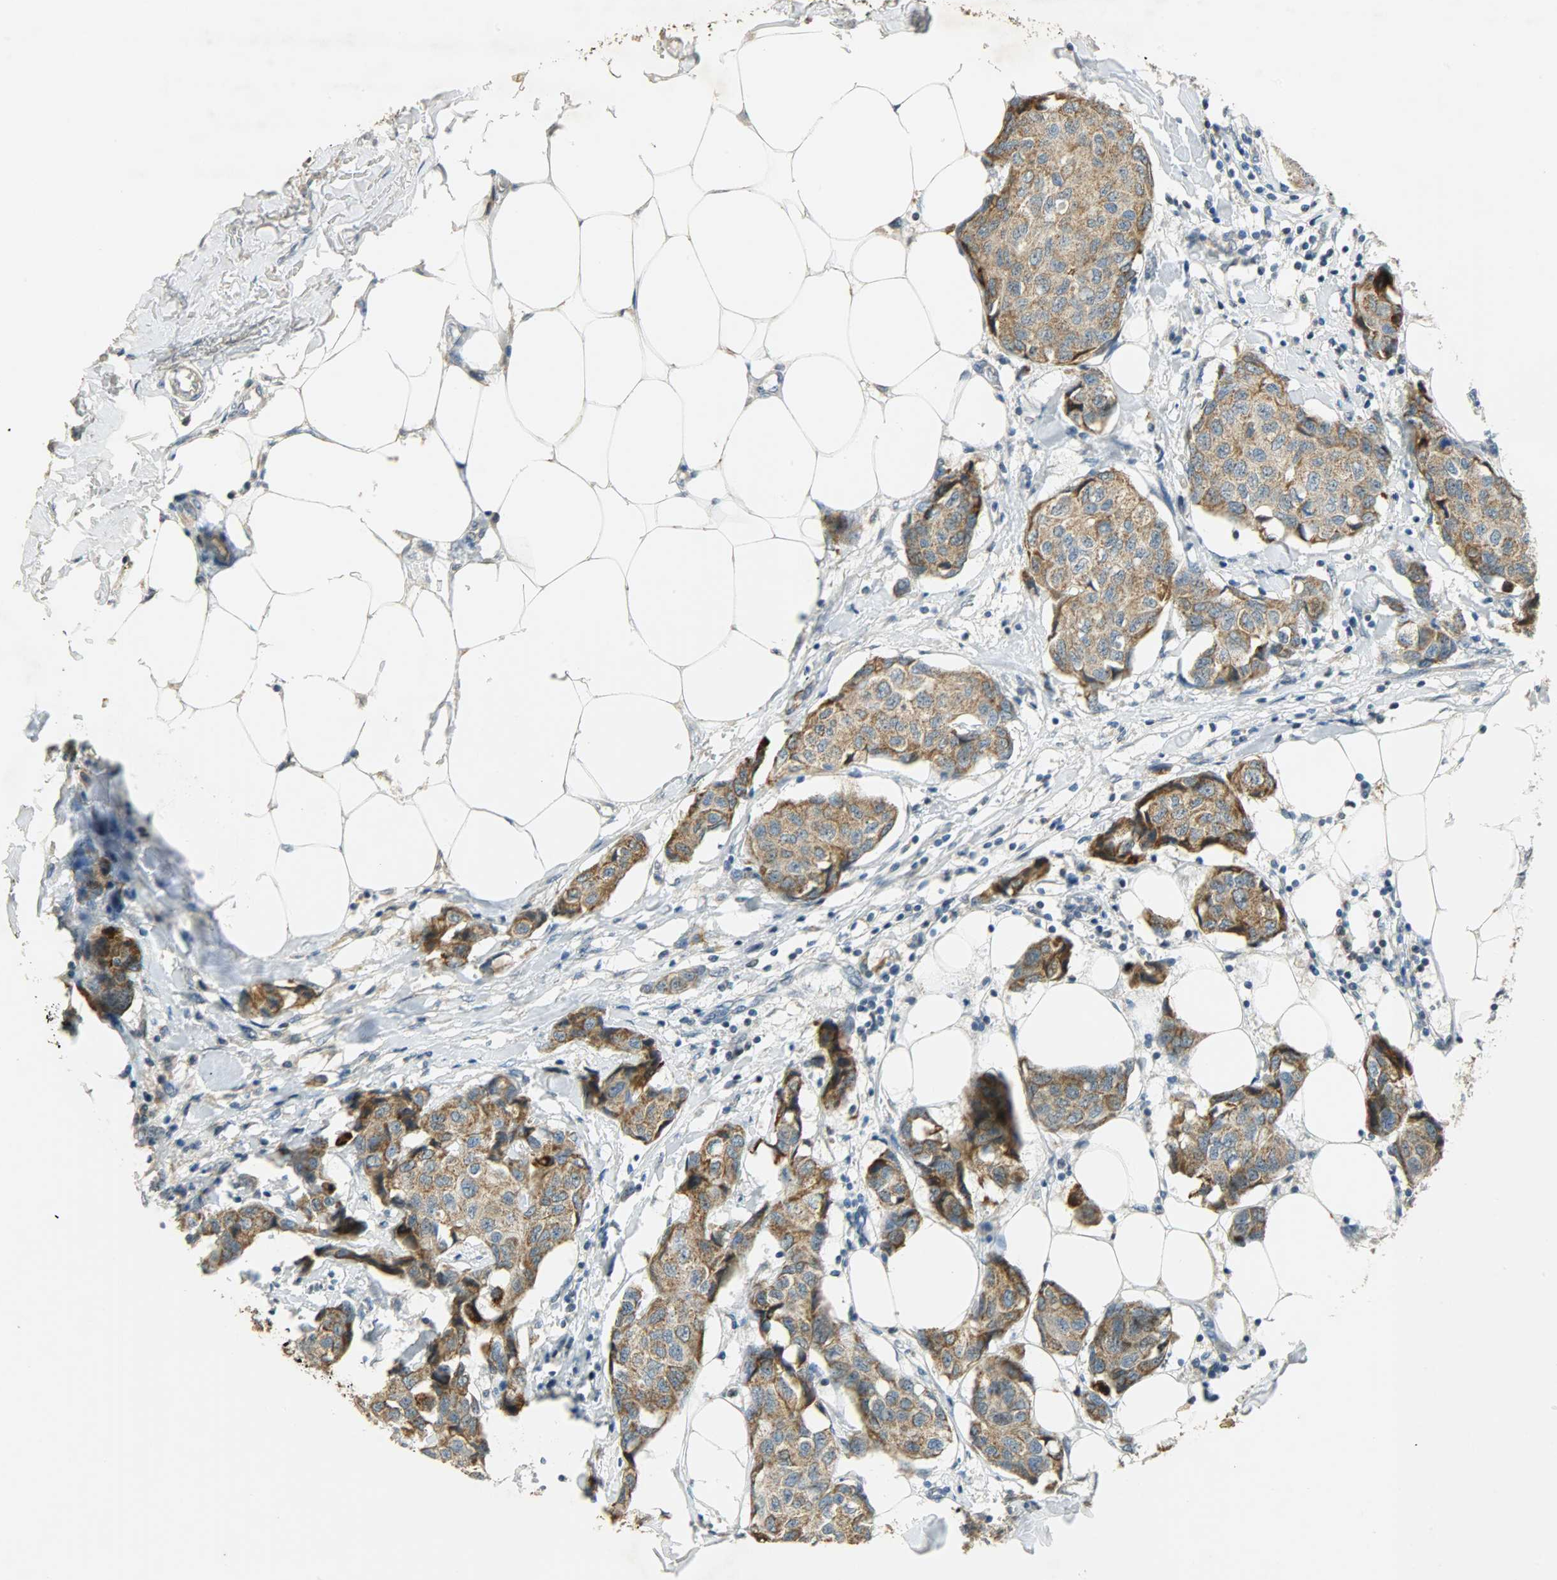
{"staining": {"intensity": "moderate", "quantity": ">75%", "location": "cytoplasmic/membranous"}, "tissue": "breast cancer", "cell_type": "Tumor cells", "image_type": "cancer", "snomed": [{"axis": "morphology", "description": "Duct carcinoma"}, {"axis": "topography", "description": "Breast"}], "caption": "Breast infiltrating ductal carcinoma tissue displays moderate cytoplasmic/membranous expression in approximately >75% of tumor cells, visualized by immunohistochemistry. The staining was performed using DAB (3,3'-diaminobenzidine), with brown indicating positive protein expression. Nuclei are stained blue with hematoxylin.", "gene": "HDHD5", "patient": {"sex": "female", "age": 80}}